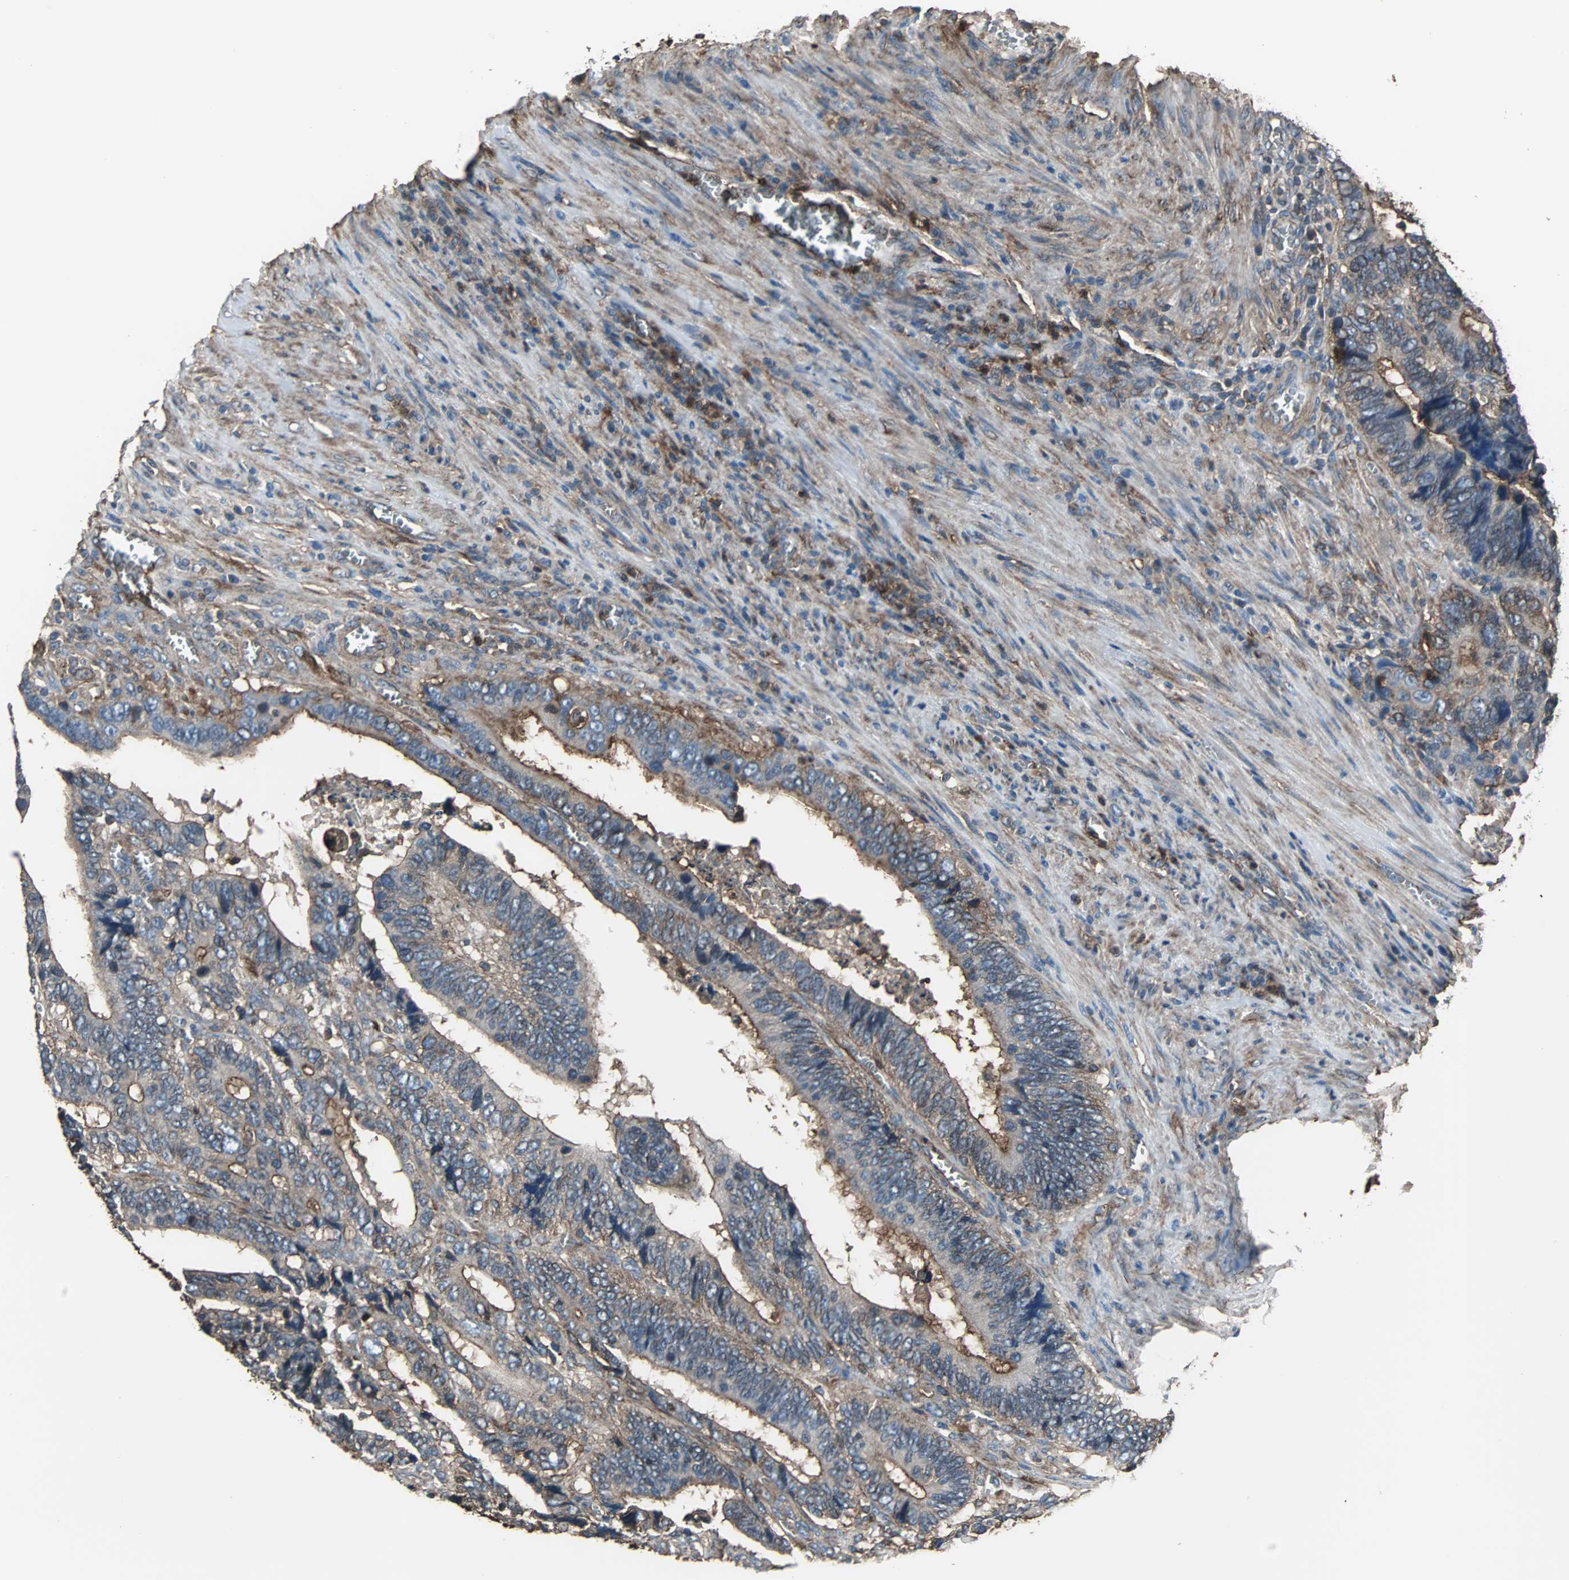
{"staining": {"intensity": "strong", "quantity": ">75%", "location": "cytoplasmic/membranous"}, "tissue": "colorectal cancer", "cell_type": "Tumor cells", "image_type": "cancer", "snomed": [{"axis": "morphology", "description": "Adenocarcinoma, NOS"}, {"axis": "topography", "description": "Colon"}], "caption": "This image demonstrates colorectal adenocarcinoma stained with IHC to label a protein in brown. The cytoplasmic/membranous of tumor cells show strong positivity for the protein. Nuclei are counter-stained blue.", "gene": "ACTN1", "patient": {"sex": "male", "age": 72}}